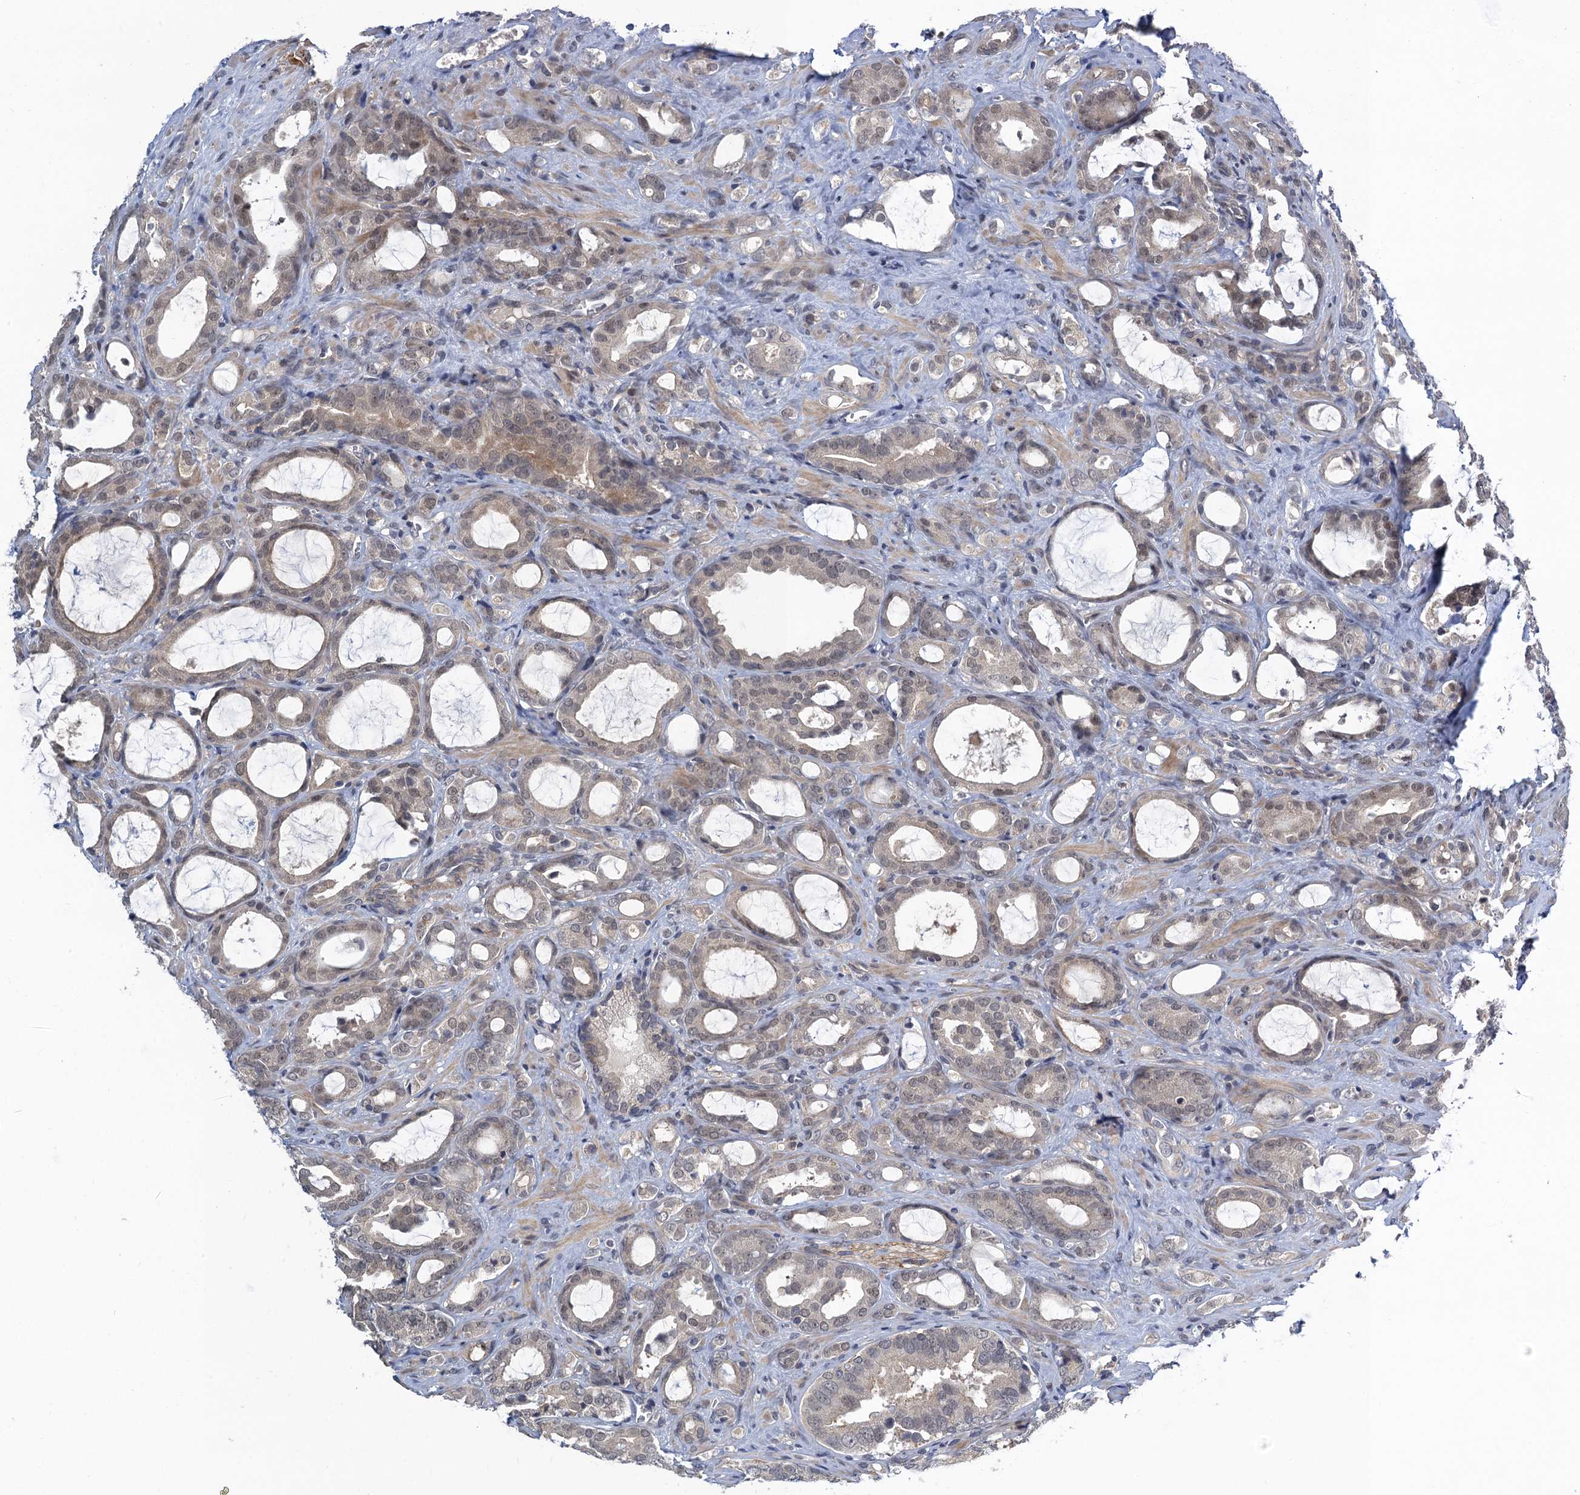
{"staining": {"intensity": "negative", "quantity": "none", "location": "none"}, "tissue": "prostate cancer", "cell_type": "Tumor cells", "image_type": "cancer", "snomed": [{"axis": "morphology", "description": "Adenocarcinoma, High grade"}, {"axis": "topography", "description": "Prostate"}], "caption": "Human prostate cancer (adenocarcinoma (high-grade)) stained for a protein using immunohistochemistry (IHC) displays no positivity in tumor cells.", "gene": "MRFAP1", "patient": {"sex": "male", "age": 72}}